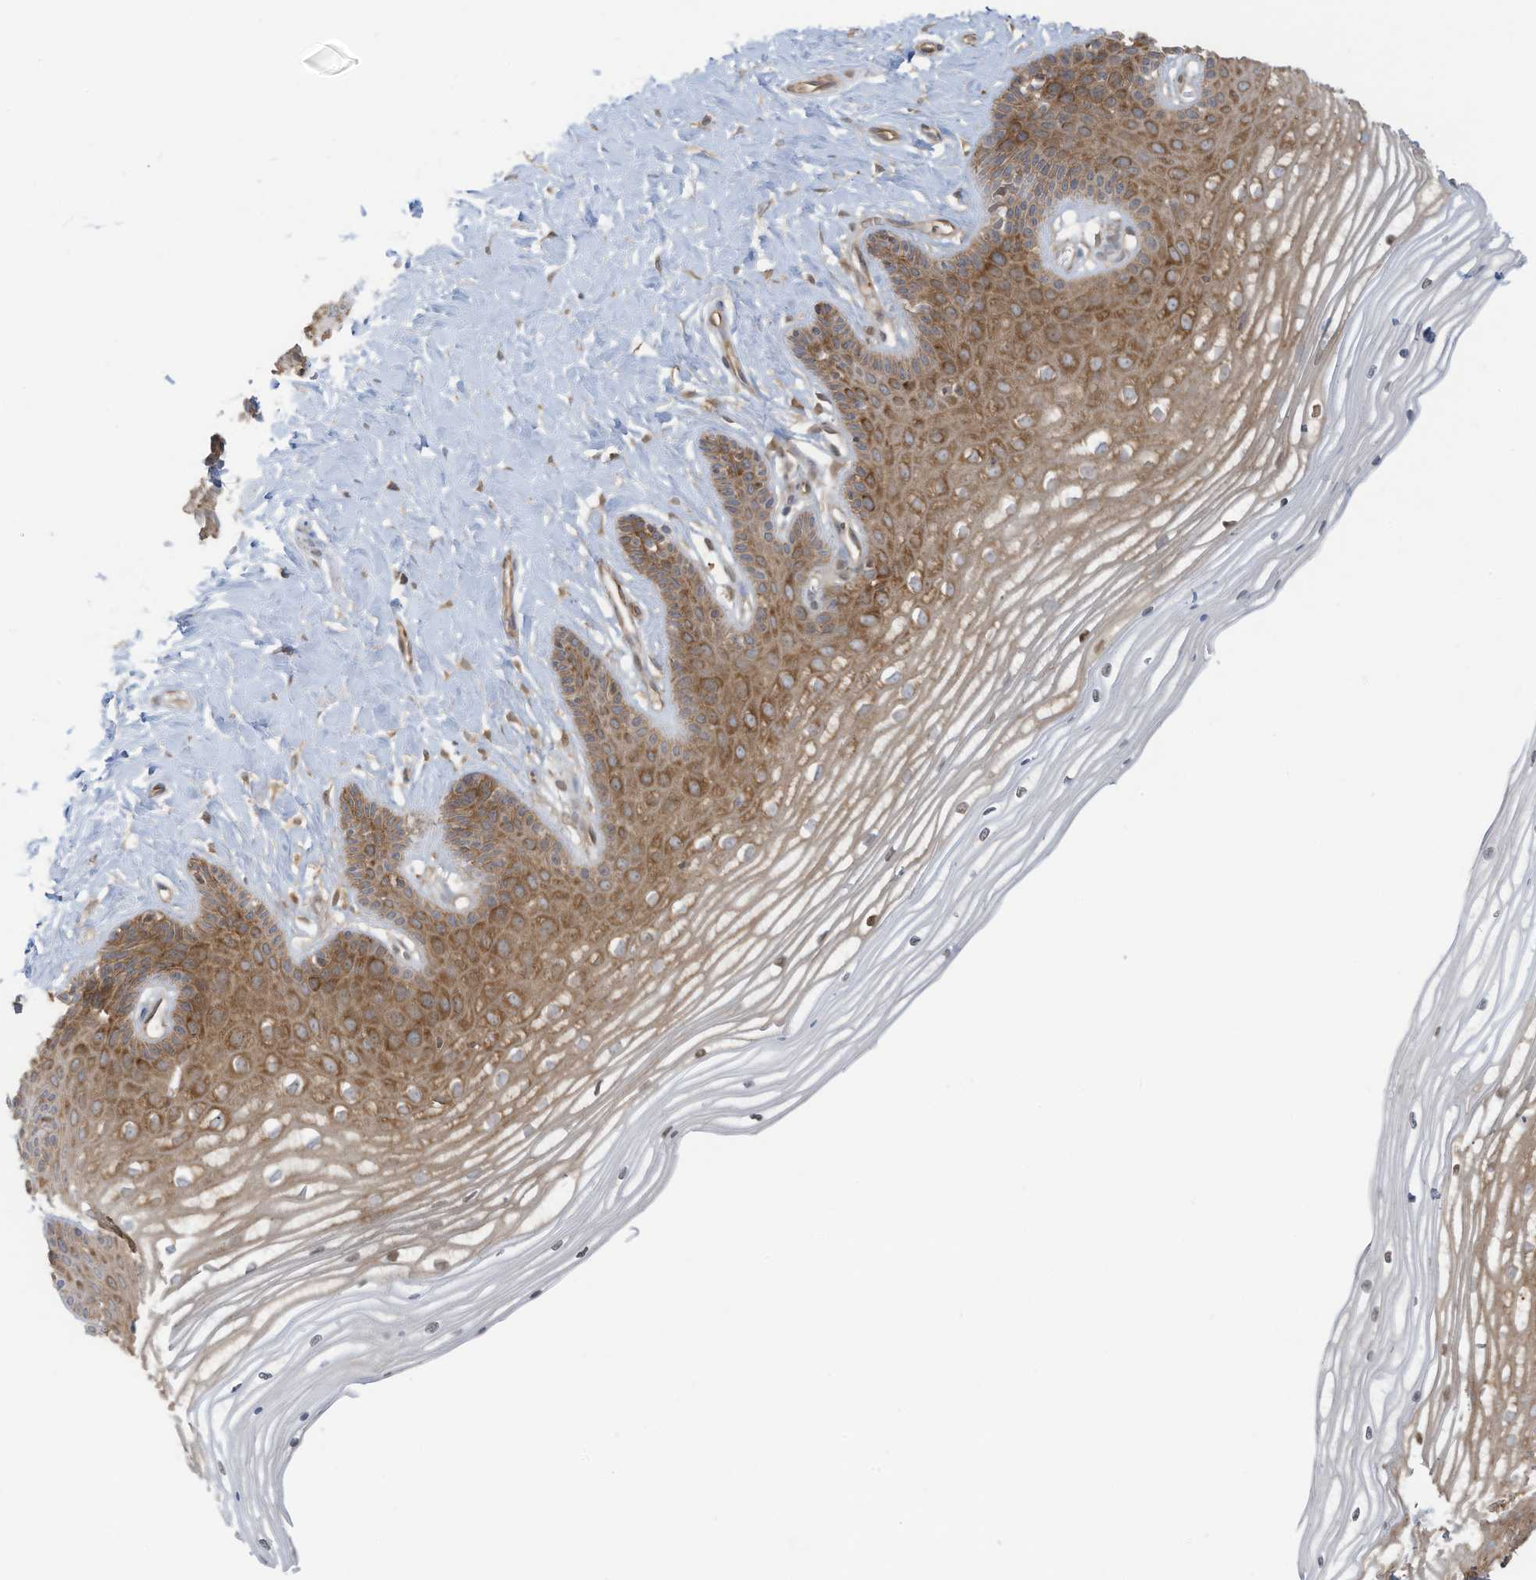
{"staining": {"intensity": "strong", "quantity": "25%-75%", "location": "cytoplasmic/membranous"}, "tissue": "vagina", "cell_type": "Squamous epithelial cells", "image_type": "normal", "snomed": [{"axis": "morphology", "description": "Normal tissue, NOS"}, {"axis": "topography", "description": "Vagina"}, {"axis": "topography", "description": "Cervix"}], "caption": "Protein expression by IHC displays strong cytoplasmic/membranous positivity in approximately 25%-75% of squamous epithelial cells in unremarkable vagina.", "gene": "OLA1", "patient": {"sex": "female", "age": 40}}